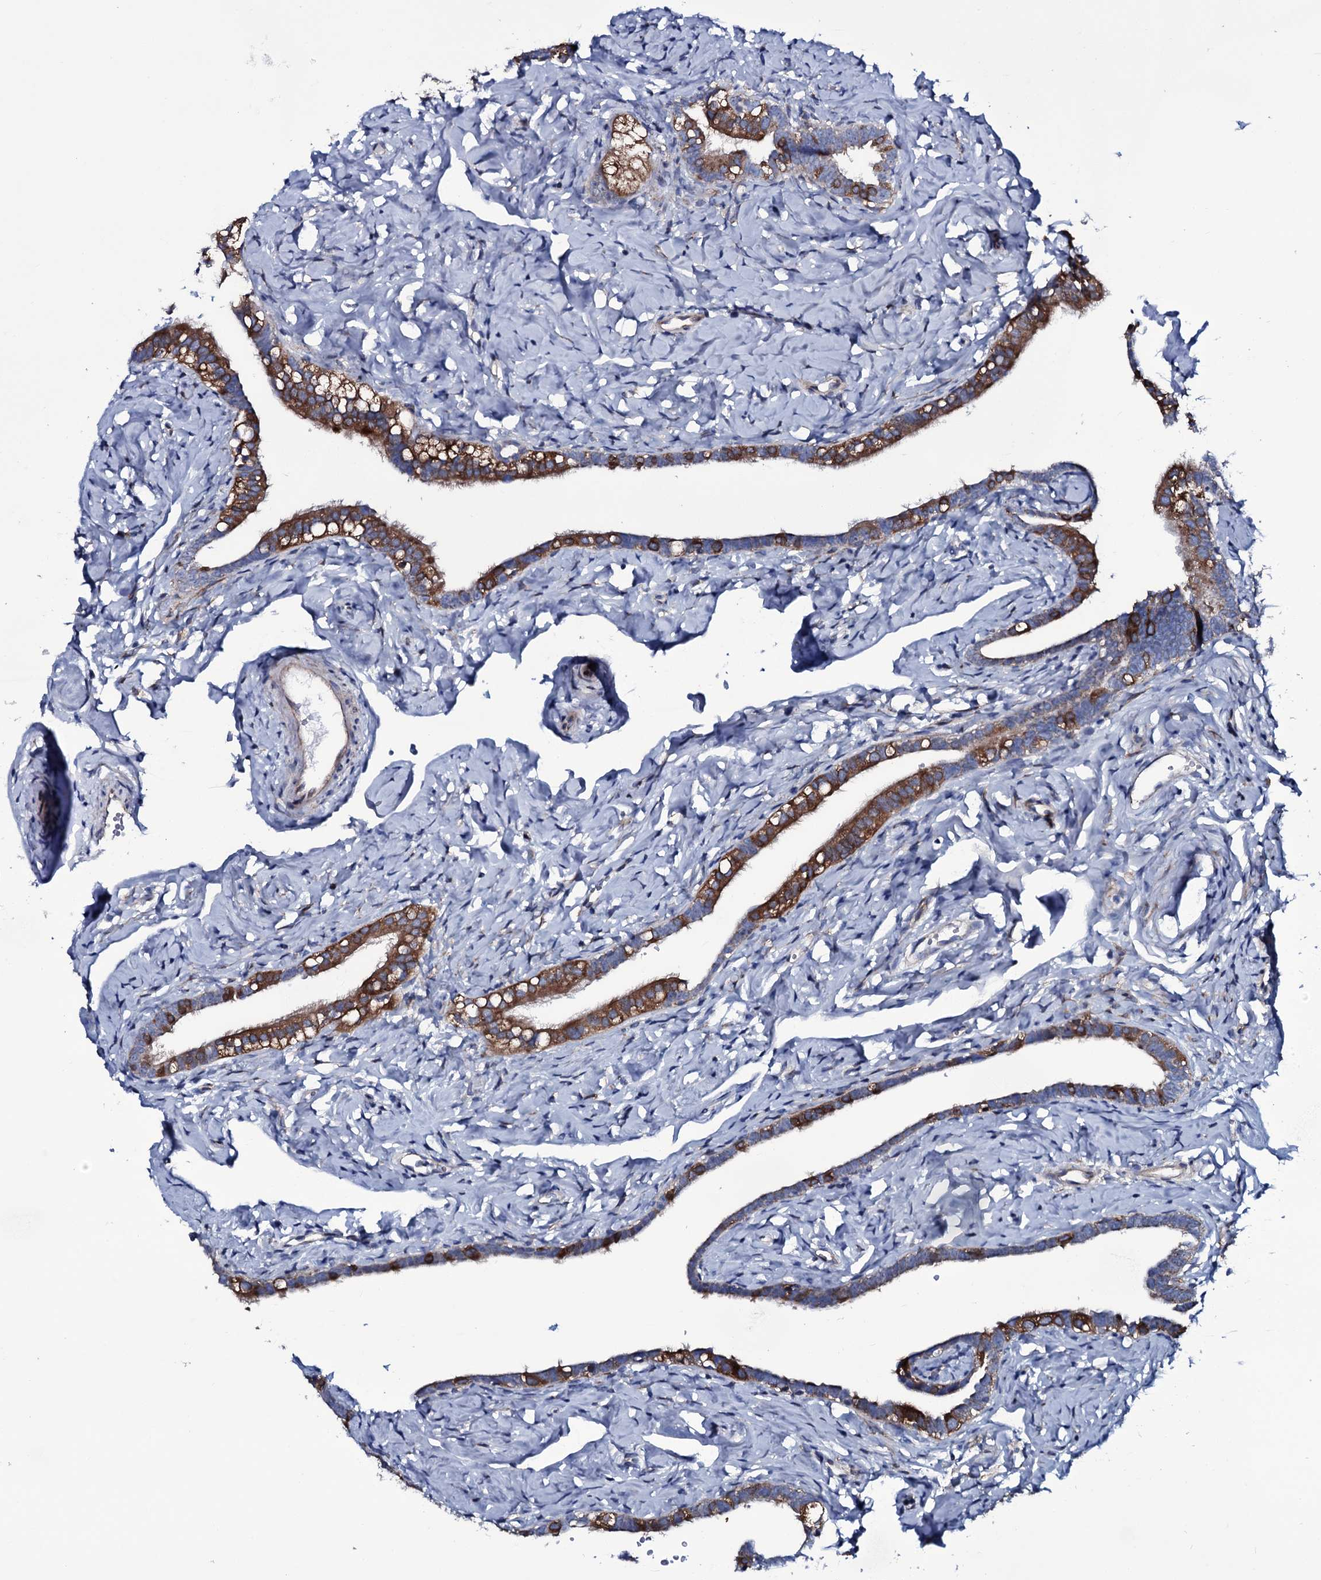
{"staining": {"intensity": "strong", "quantity": "25%-75%", "location": "cytoplasmic/membranous"}, "tissue": "fallopian tube", "cell_type": "Glandular cells", "image_type": "normal", "snomed": [{"axis": "morphology", "description": "Normal tissue, NOS"}, {"axis": "topography", "description": "Fallopian tube"}], "caption": "Approximately 25%-75% of glandular cells in benign human fallopian tube demonstrate strong cytoplasmic/membranous protein positivity as visualized by brown immunohistochemical staining.", "gene": "WIPF3", "patient": {"sex": "female", "age": 66}}